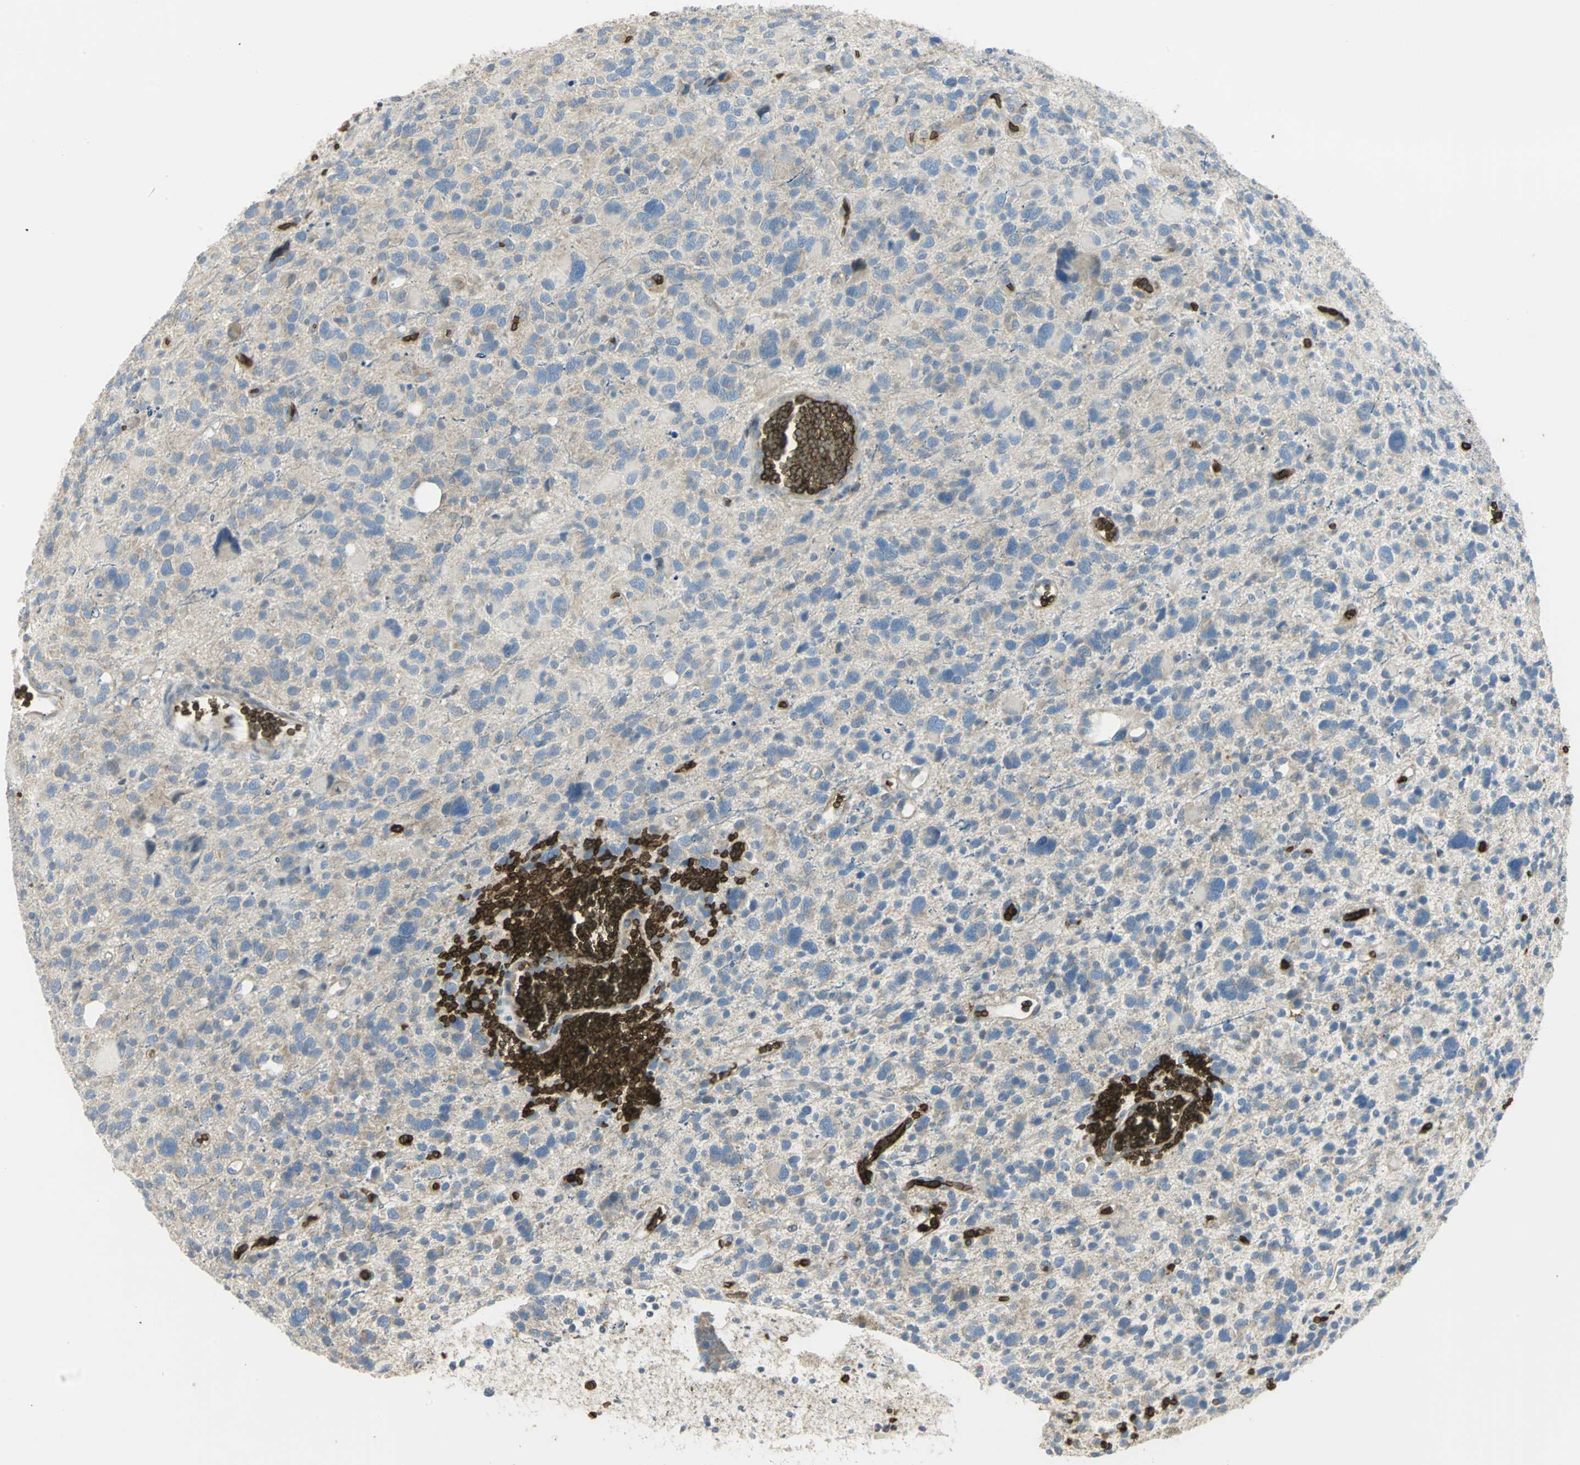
{"staining": {"intensity": "negative", "quantity": "none", "location": "none"}, "tissue": "glioma", "cell_type": "Tumor cells", "image_type": "cancer", "snomed": [{"axis": "morphology", "description": "Glioma, malignant, High grade"}, {"axis": "topography", "description": "Brain"}], "caption": "IHC micrograph of glioma stained for a protein (brown), which reveals no expression in tumor cells. (DAB (3,3'-diaminobenzidine) immunohistochemistry, high magnification).", "gene": "ANK1", "patient": {"sex": "male", "age": 48}}